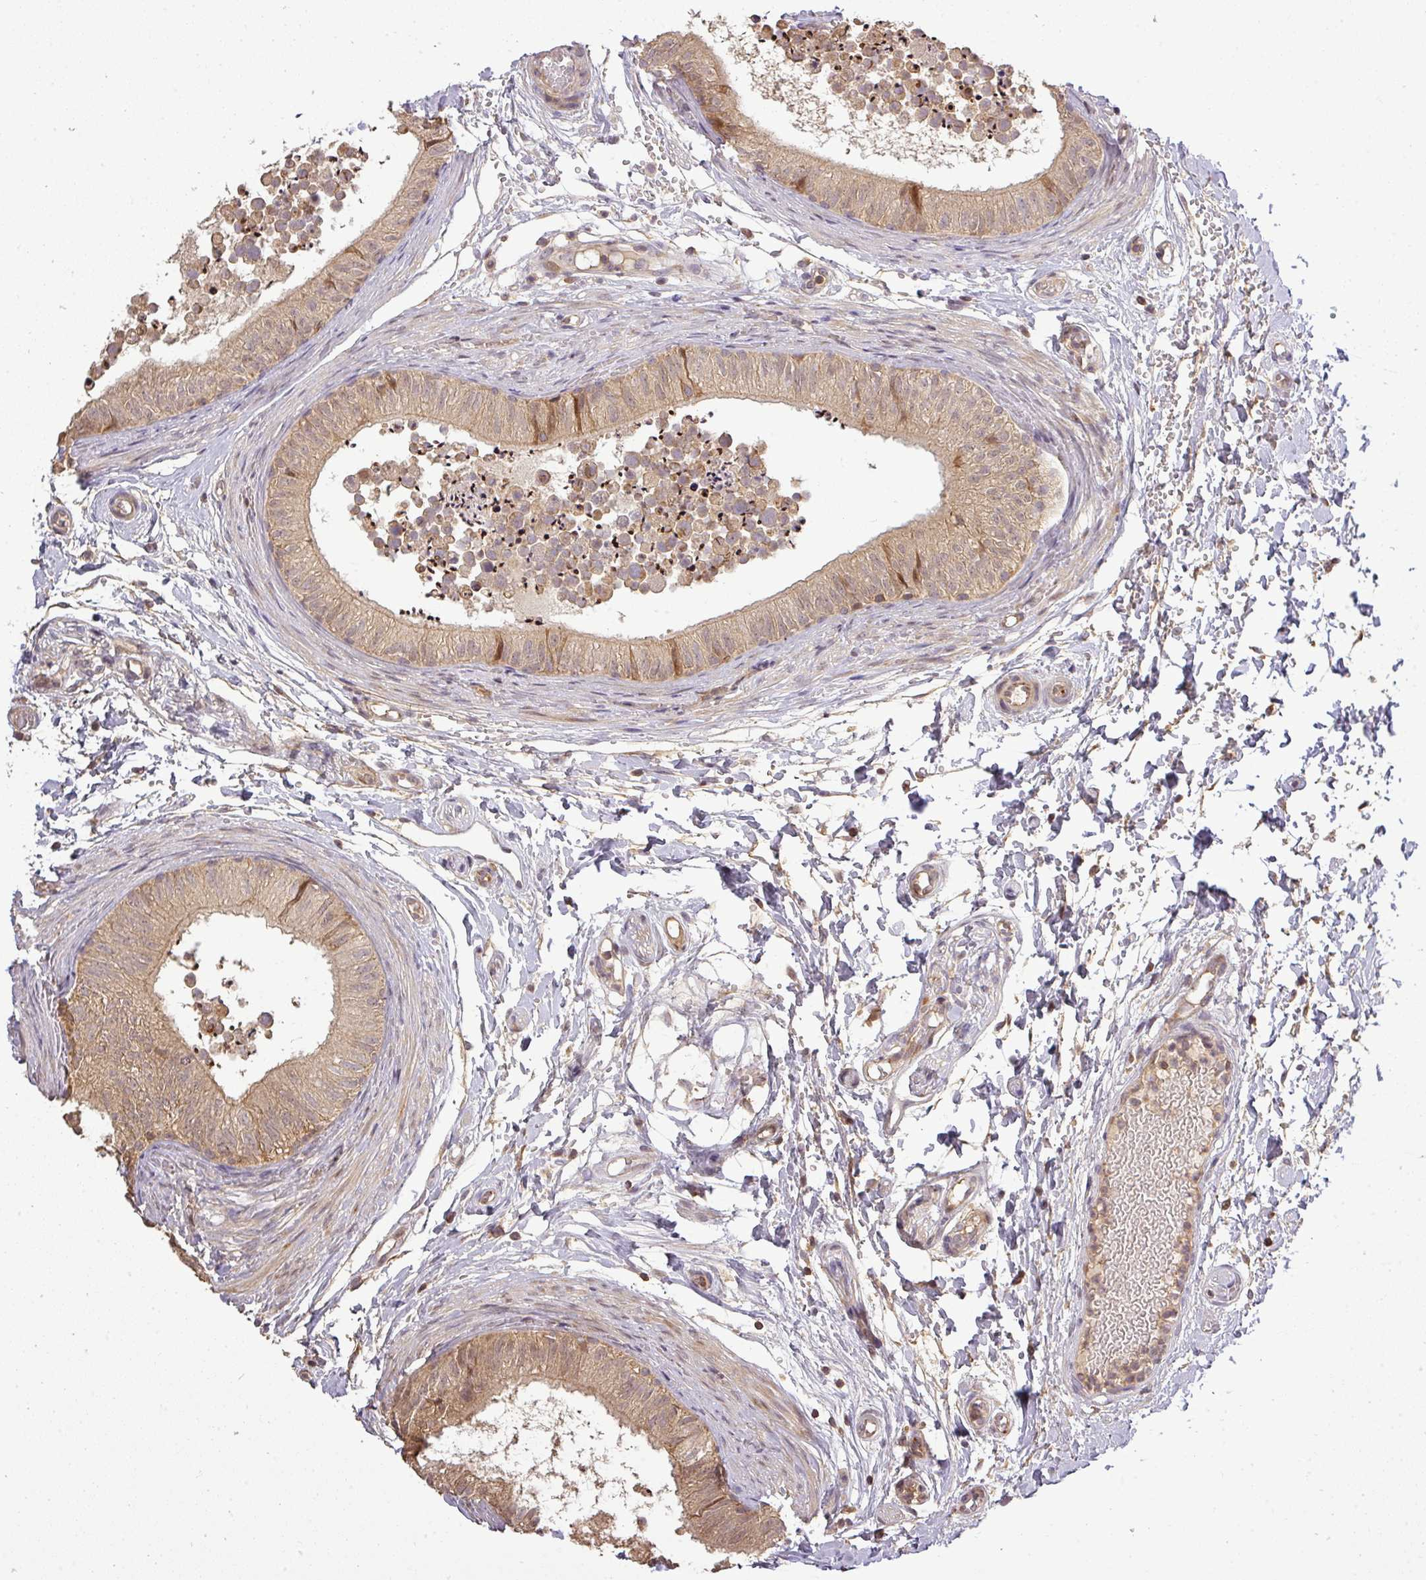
{"staining": {"intensity": "moderate", "quantity": ">75%", "location": "cytoplasmic/membranous"}, "tissue": "epididymis", "cell_type": "Glandular cells", "image_type": "normal", "snomed": [{"axis": "morphology", "description": "Normal tissue, NOS"}, {"axis": "topography", "description": "Epididymis"}], "caption": "IHC image of benign human epididymis stained for a protein (brown), which displays medium levels of moderate cytoplasmic/membranous expression in about >75% of glandular cells.", "gene": "FAIM", "patient": {"sex": "male", "age": 15}}